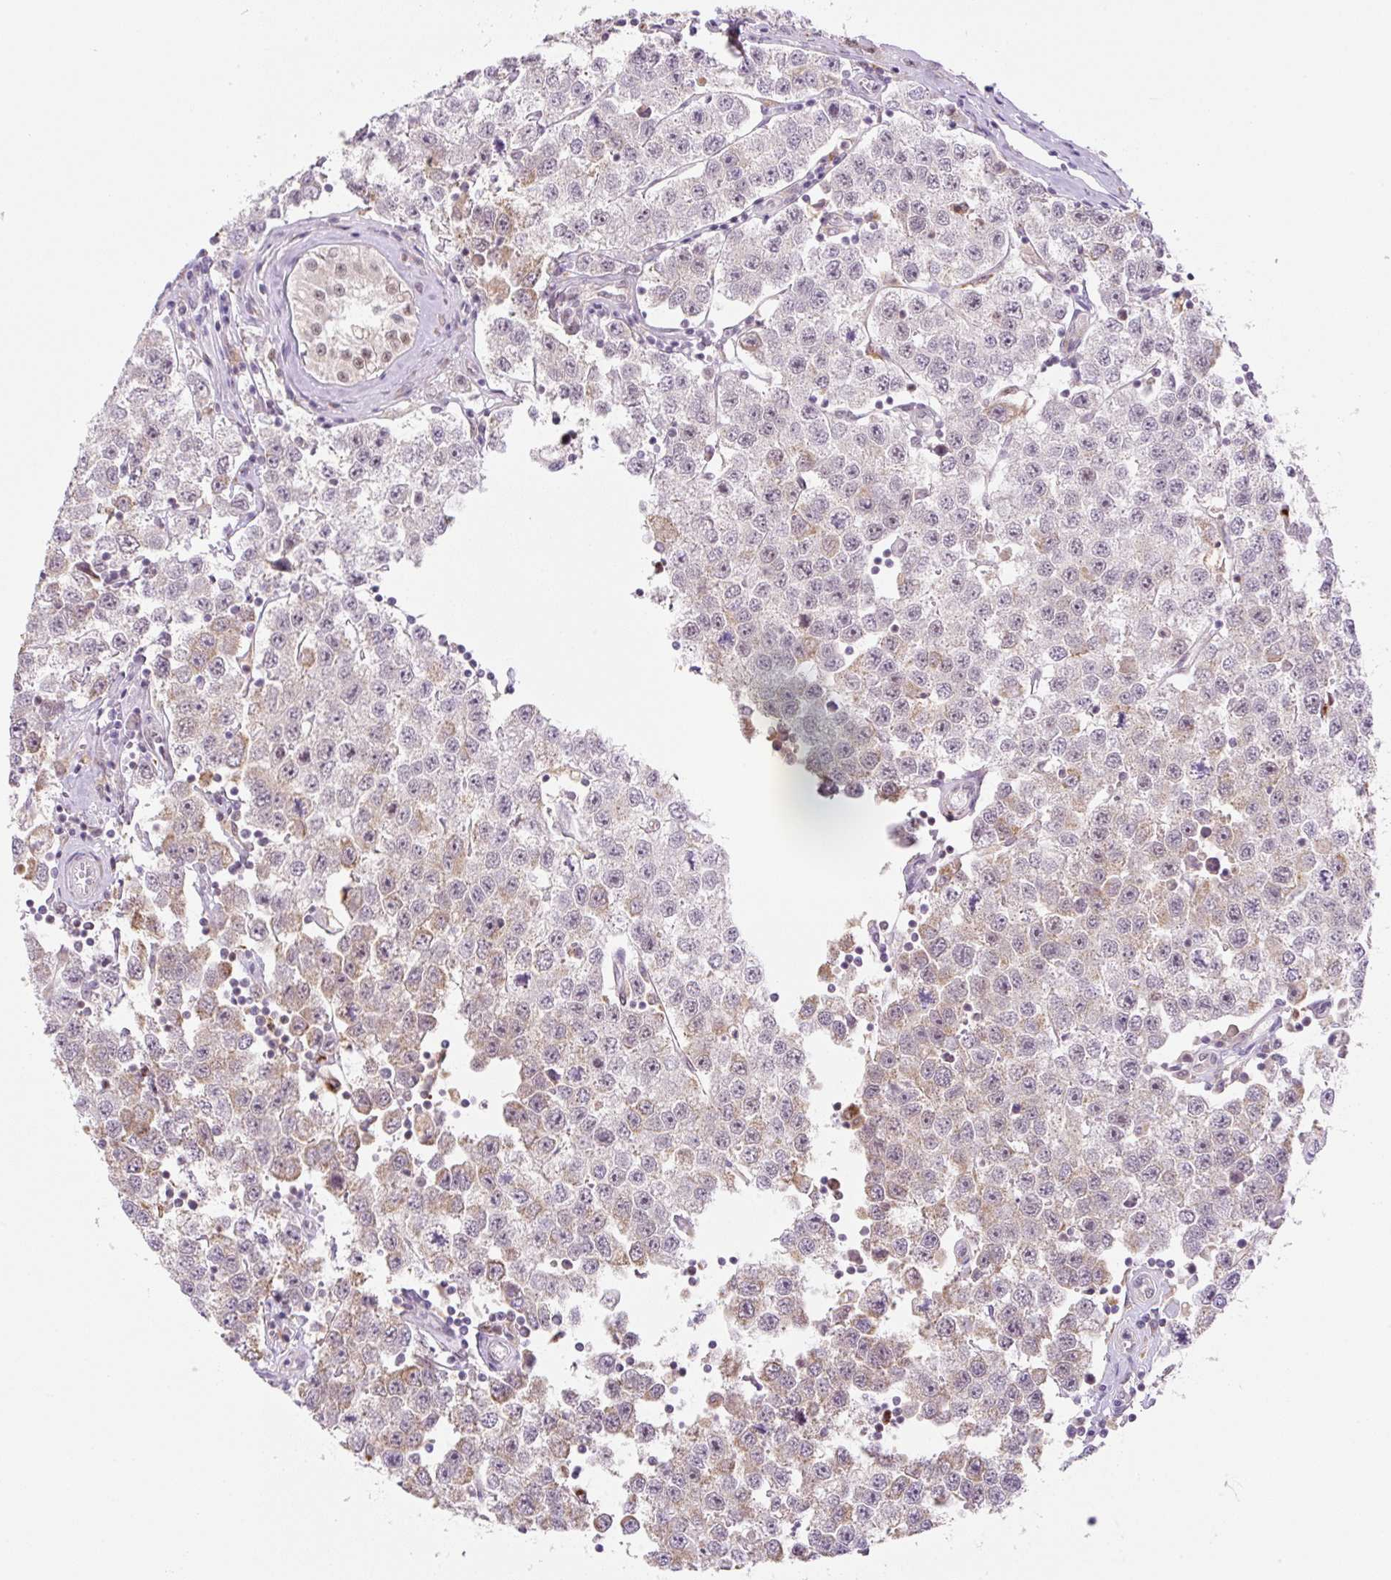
{"staining": {"intensity": "negative", "quantity": "none", "location": "none"}, "tissue": "testis cancer", "cell_type": "Tumor cells", "image_type": "cancer", "snomed": [{"axis": "morphology", "description": "Seminoma, NOS"}, {"axis": "topography", "description": "Testis"}], "caption": "IHC of testis seminoma displays no expression in tumor cells. The staining is performed using DAB brown chromogen with nuclei counter-stained in using hematoxylin.", "gene": "CEBPZOS", "patient": {"sex": "male", "age": 34}}